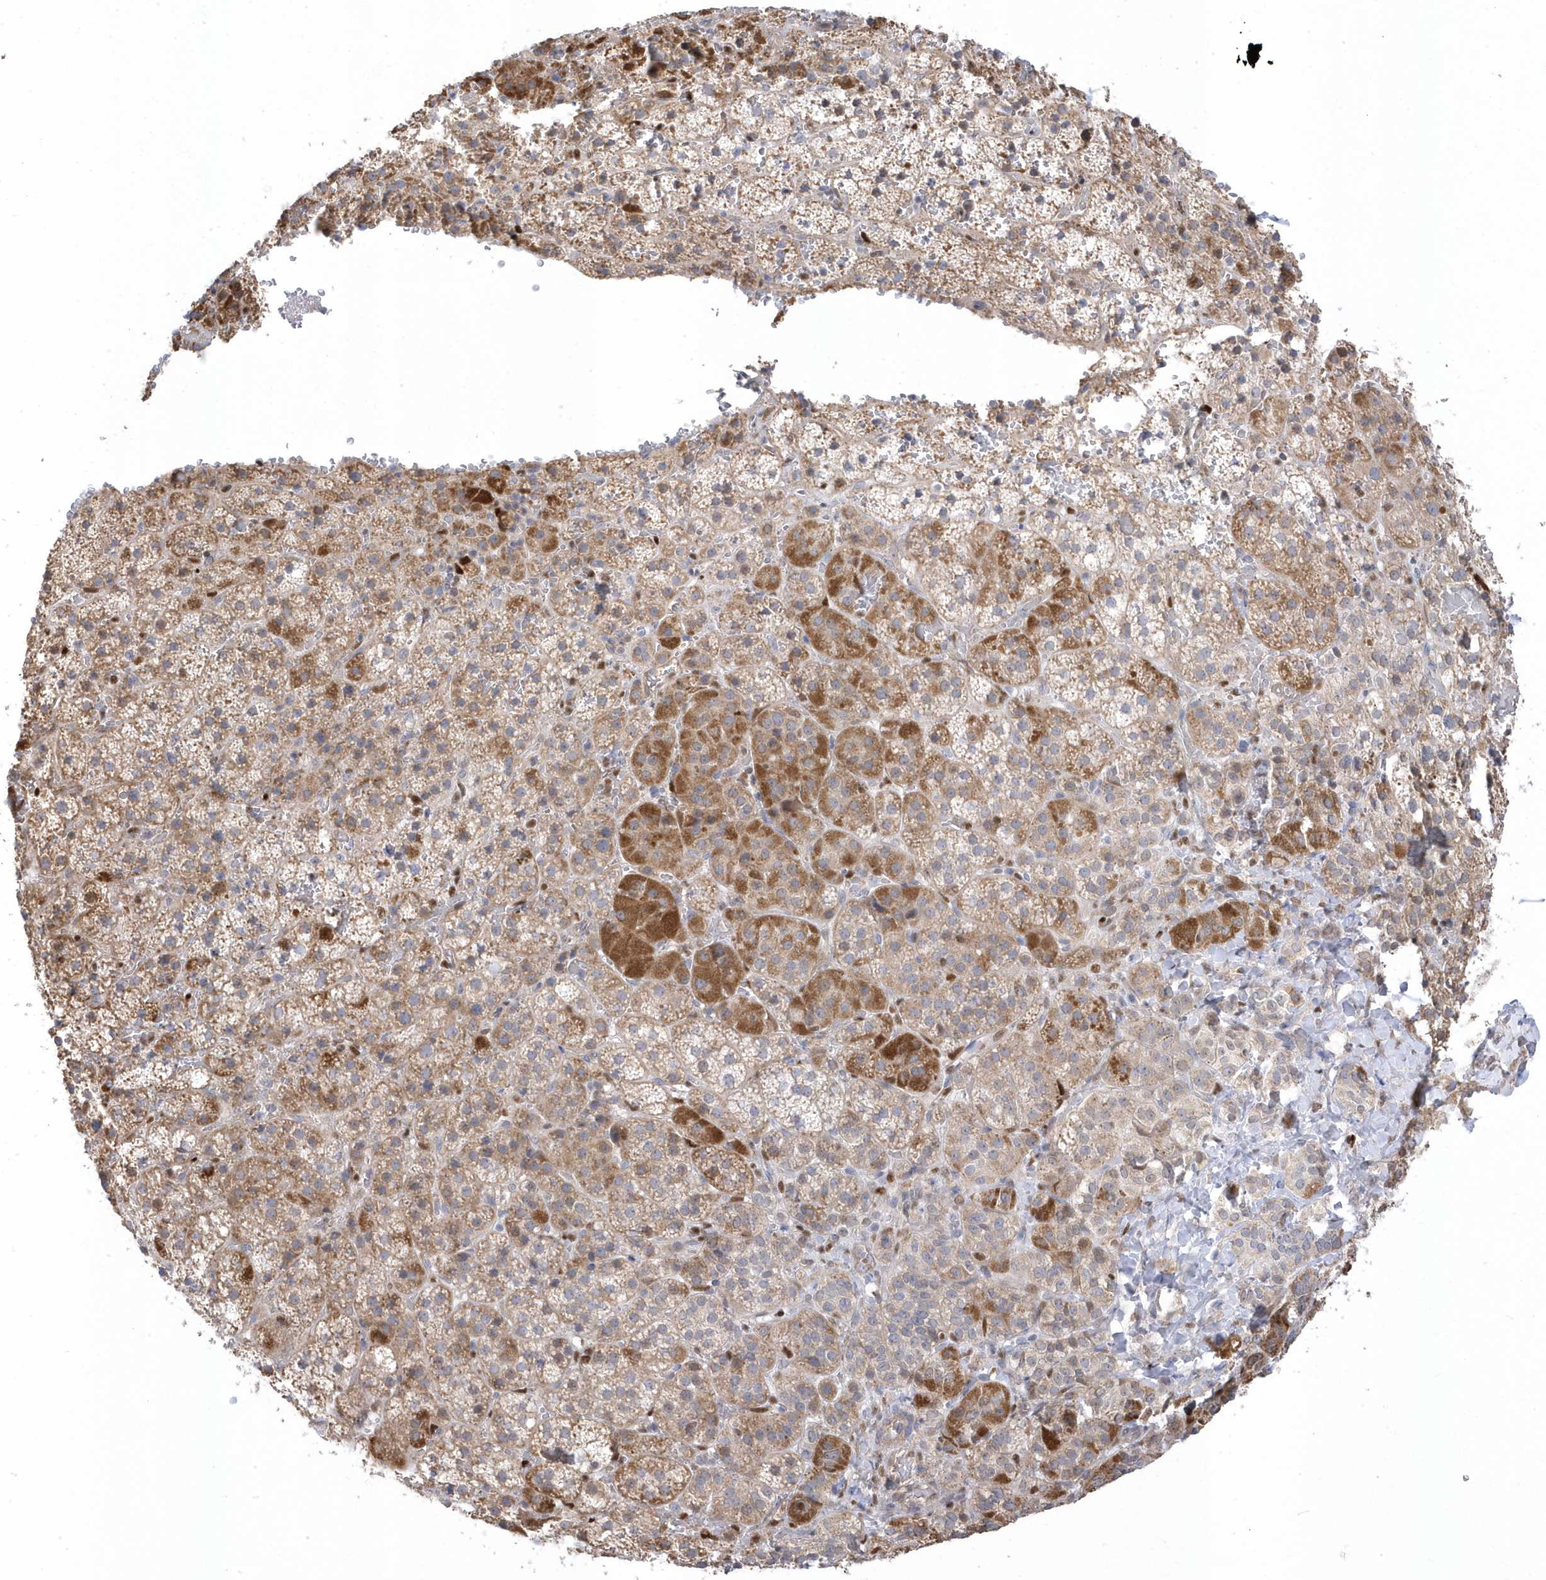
{"staining": {"intensity": "moderate", "quantity": "25%-75%", "location": "cytoplasmic/membranous"}, "tissue": "adrenal gland", "cell_type": "Glandular cells", "image_type": "normal", "snomed": [{"axis": "morphology", "description": "Normal tissue, NOS"}, {"axis": "topography", "description": "Adrenal gland"}], "caption": "Adrenal gland was stained to show a protein in brown. There is medium levels of moderate cytoplasmic/membranous expression in approximately 25%-75% of glandular cells.", "gene": "GTPBP6", "patient": {"sex": "female", "age": 59}}